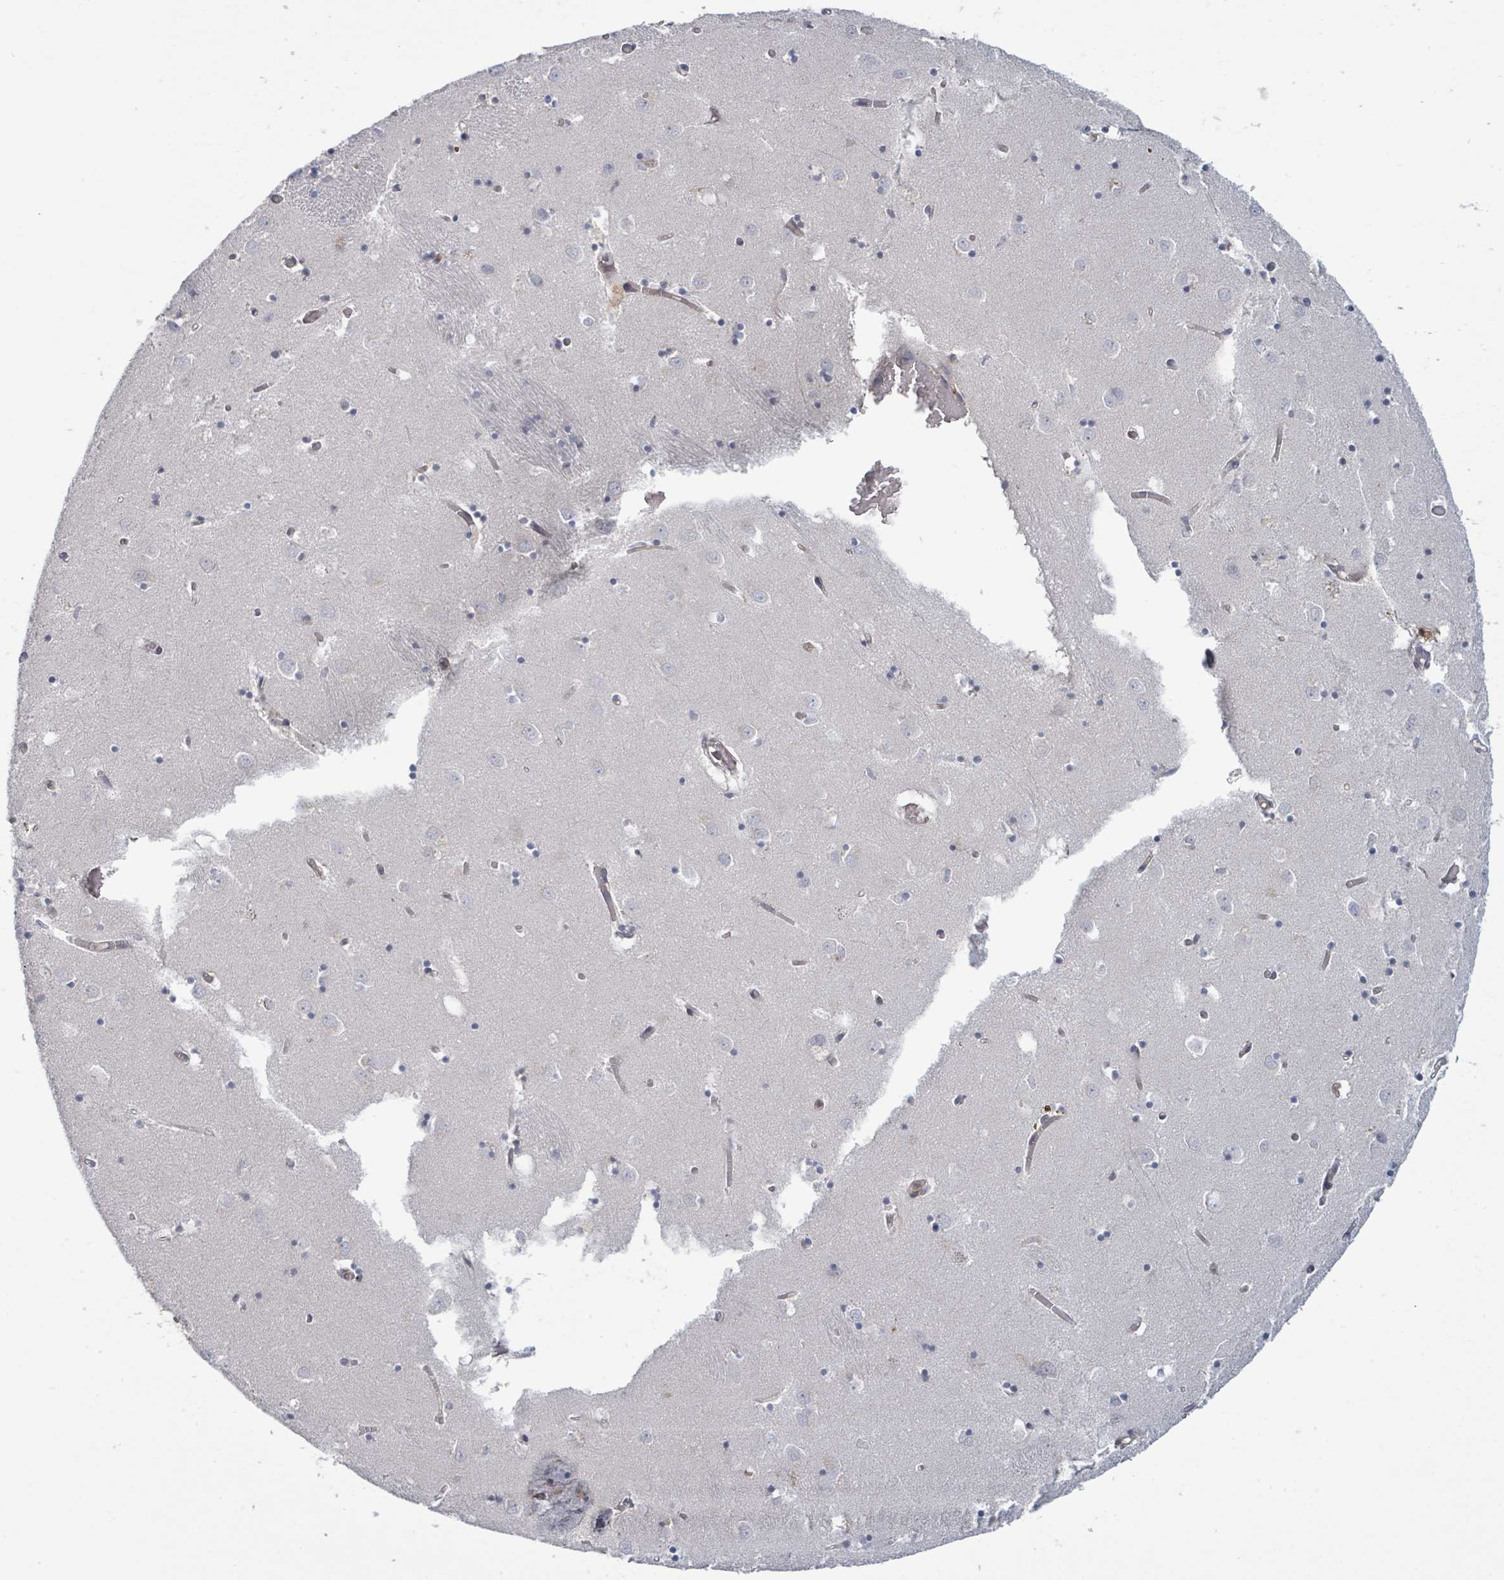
{"staining": {"intensity": "negative", "quantity": "none", "location": "none"}, "tissue": "caudate", "cell_type": "Glial cells", "image_type": "normal", "snomed": [{"axis": "morphology", "description": "Normal tissue, NOS"}, {"axis": "topography", "description": "Lateral ventricle wall"}], "caption": "A micrograph of caudate stained for a protein displays no brown staining in glial cells.", "gene": "TNFRSF14", "patient": {"sex": "male", "age": 70}}